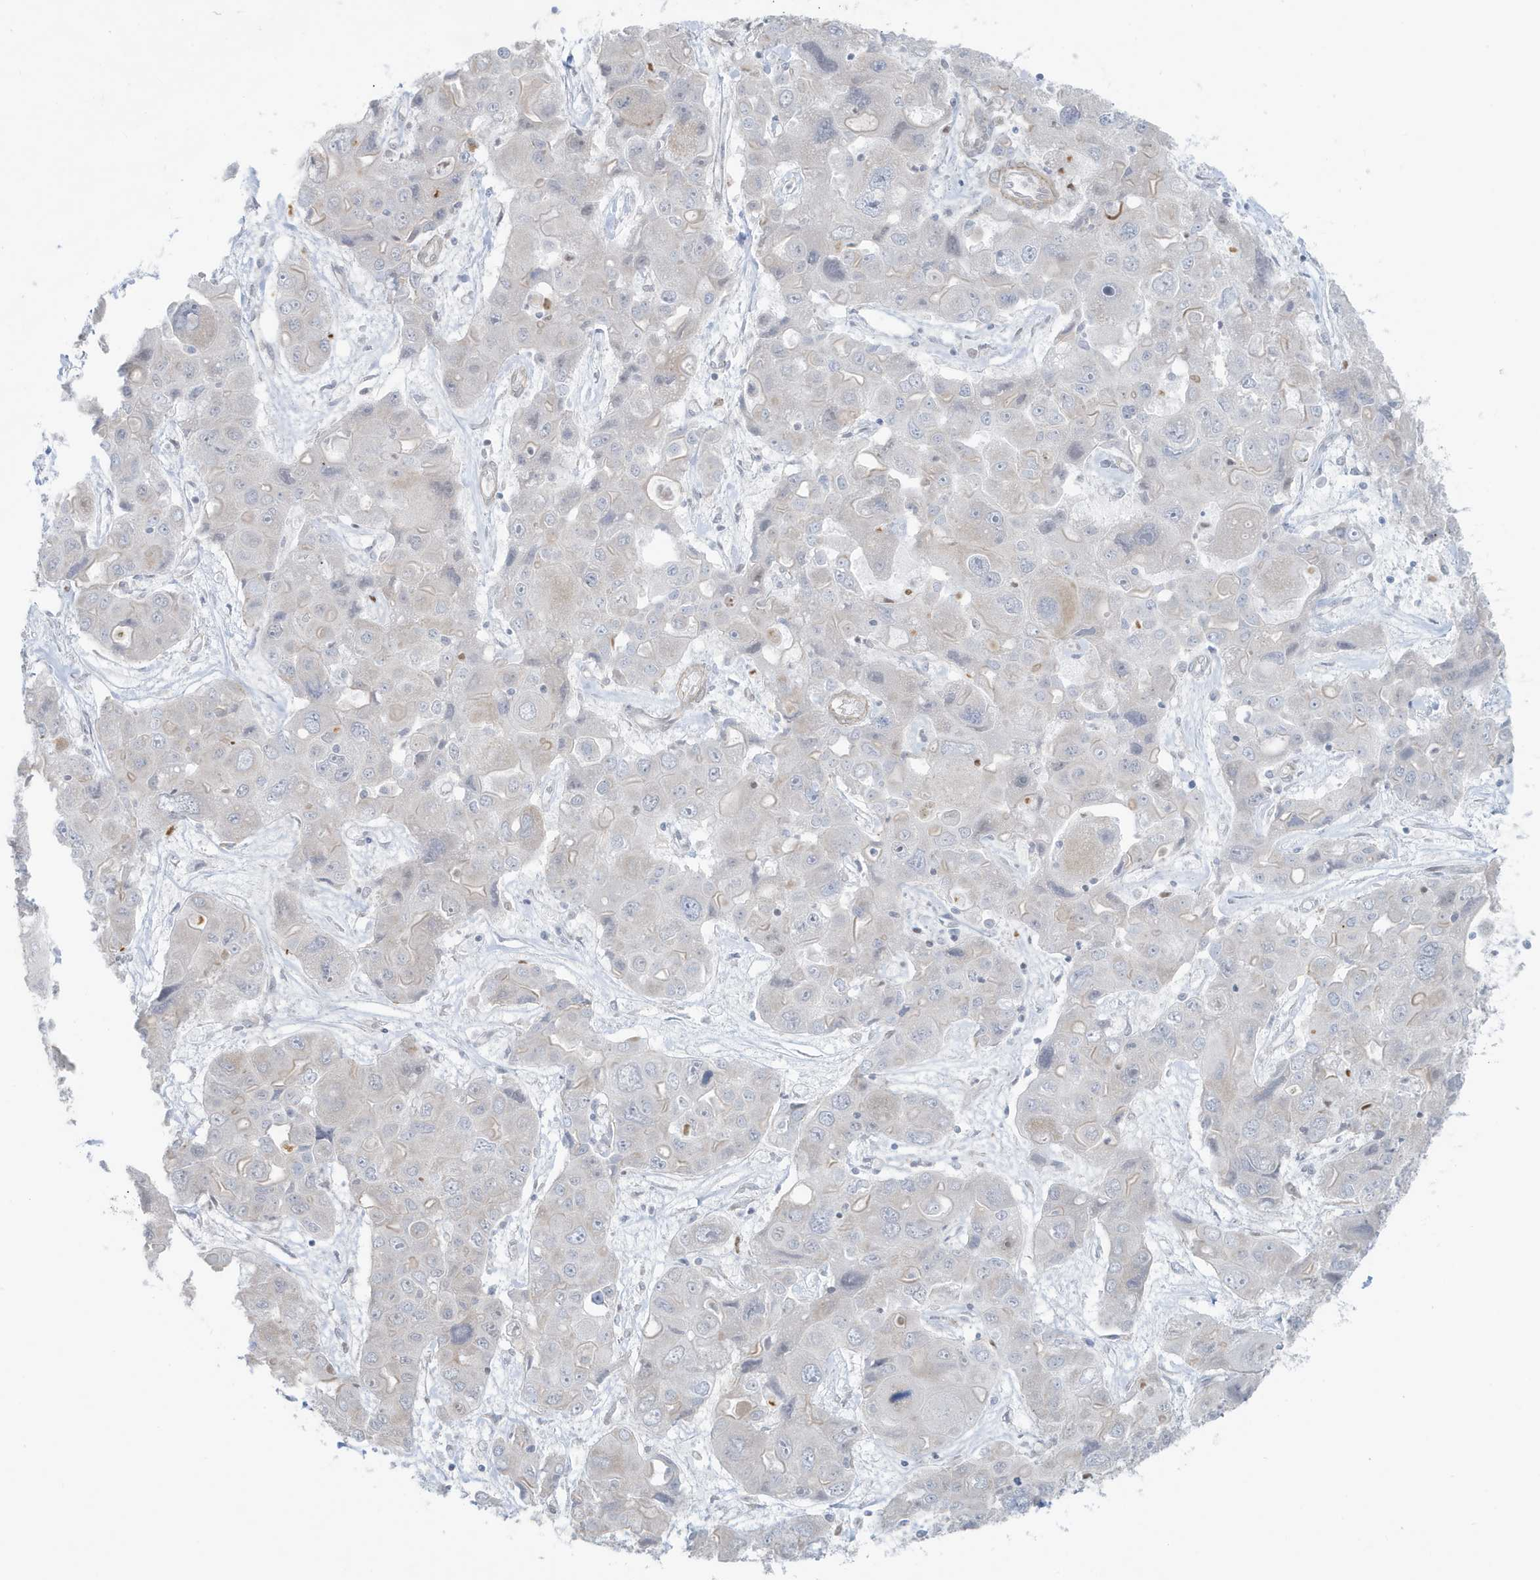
{"staining": {"intensity": "negative", "quantity": "none", "location": "none"}, "tissue": "liver cancer", "cell_type": "Tumor cells", "image_type": "cancer", "snomed": [{"axis": "morphology", "description": "Cholangiocarcinoma"}, {"axis": "topography", "description": "Liver"}], "caption": "Liver cholangiocarcinoma was stained to show a protein in brown. There is no significant expression in tumor cells.", "gene": "CHCHD4", "patient": {"sex": "male", "age": 67}}